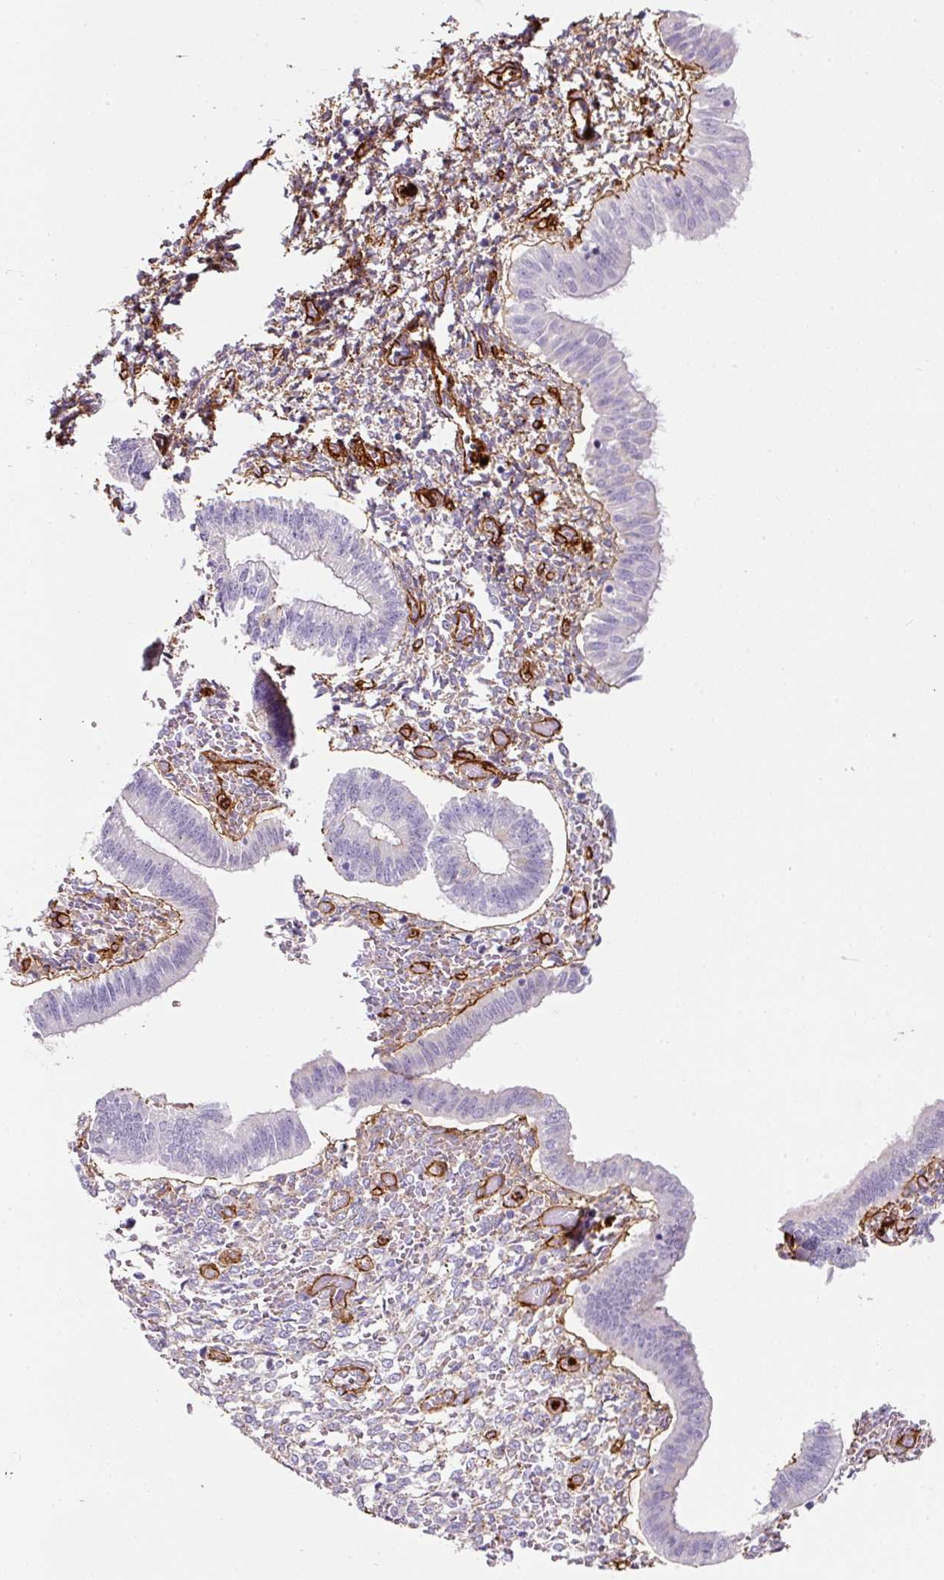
{"staining": {"intensity": "negative", "quantity": "none", "location": "none"}, "tissue": "endometrium", "cell_type": "Cells in endometrial stroma", "image_type": "normal", "snomed": [{"axis": "morphology", "description": "Normal tissue, NOS"}, {"axis": "topography", "description": "Endometrium"}], "caption": "This is an immunohistochemistry (IHC) micrograph of normal endometrium. There is no positivity in cells in endometrial stroma.", "gene": "LOXL4", "patient": {"sex": "female", "age": 25}}